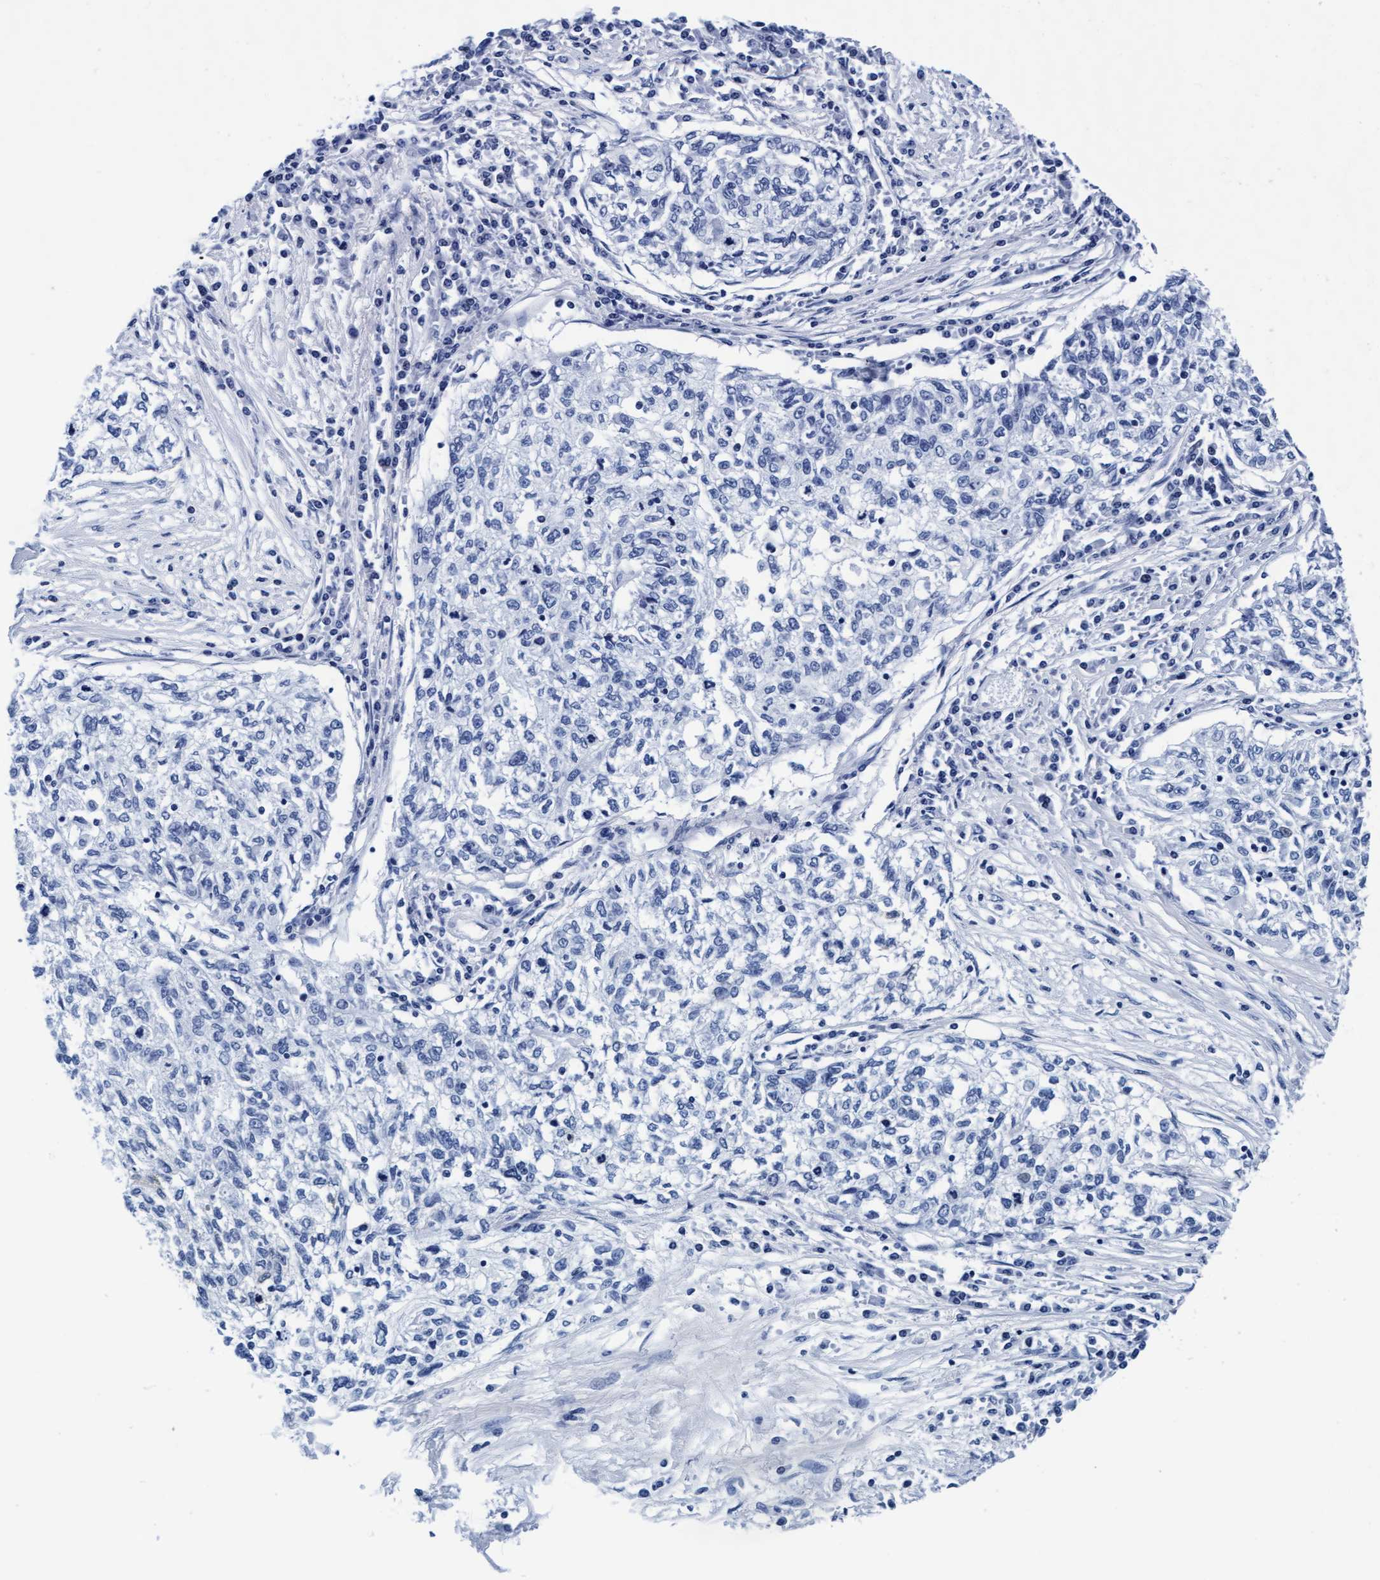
{"staining": {"intensity": "negative", "quantity": "none", "location": "none"}, "tissue": "cervical cancer", "cell_type": "Tumor cells", "image_type": "cancer", "snomed": [{"axis": "morphology", "description": "Squamous cell carcinoma, NOS"}, {"axis": "topography", "description": "Cervix"}], "caption": "There is no significant staining in tumor cells of cervical cancer (squamous cell carcinoma). The staining was performed using DAB to visualize the protein expression in brown, while the nuclei were stained in blue with hematoxylin (Magnification: 20x).", "gene": "ARSG", "patient": {"sex": "female", "age": 57}}